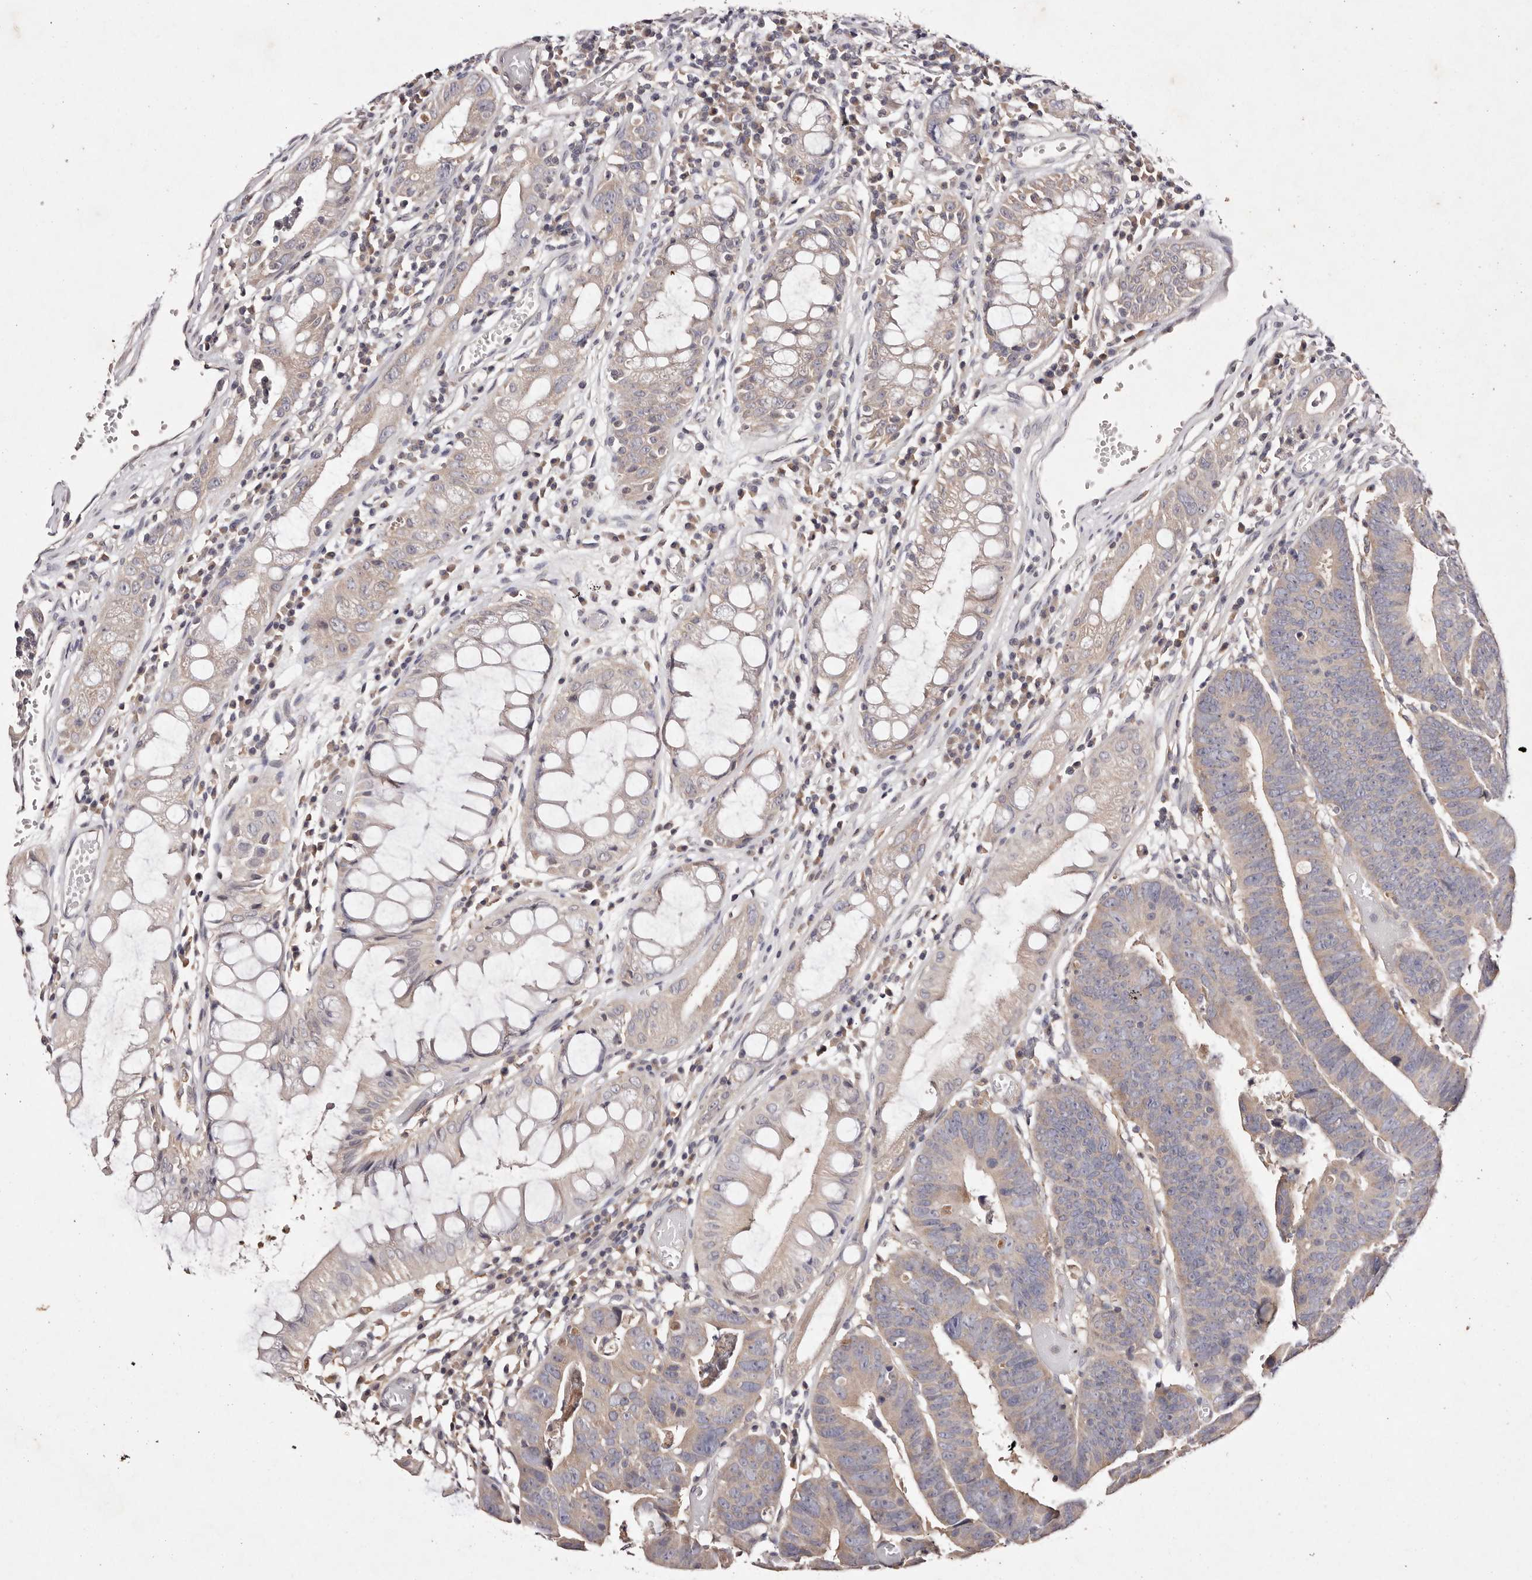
{"staining": {"intensity": "weak", "quantity": "25%-75%", "location": "cytoplasmic/membranous"}, "tissue": "colorectal cancer", "cell_type": "Tumor cells", "image_type": "cancer", "snomed": [{"axis": "morphology", "description": "Adenocarcinoma, NOS"}, {"axis": "topography", "description": "Rectum"}], "caption": "DAB immunohistochemical staining of colorectal cancer (adenocarcinoma) exhibits weak cytoplasmic/membranous protein staining in about 25%-75% of tumor cells.", "gene": "TSC2", "patient": {"sex": "female", "age": 65}}